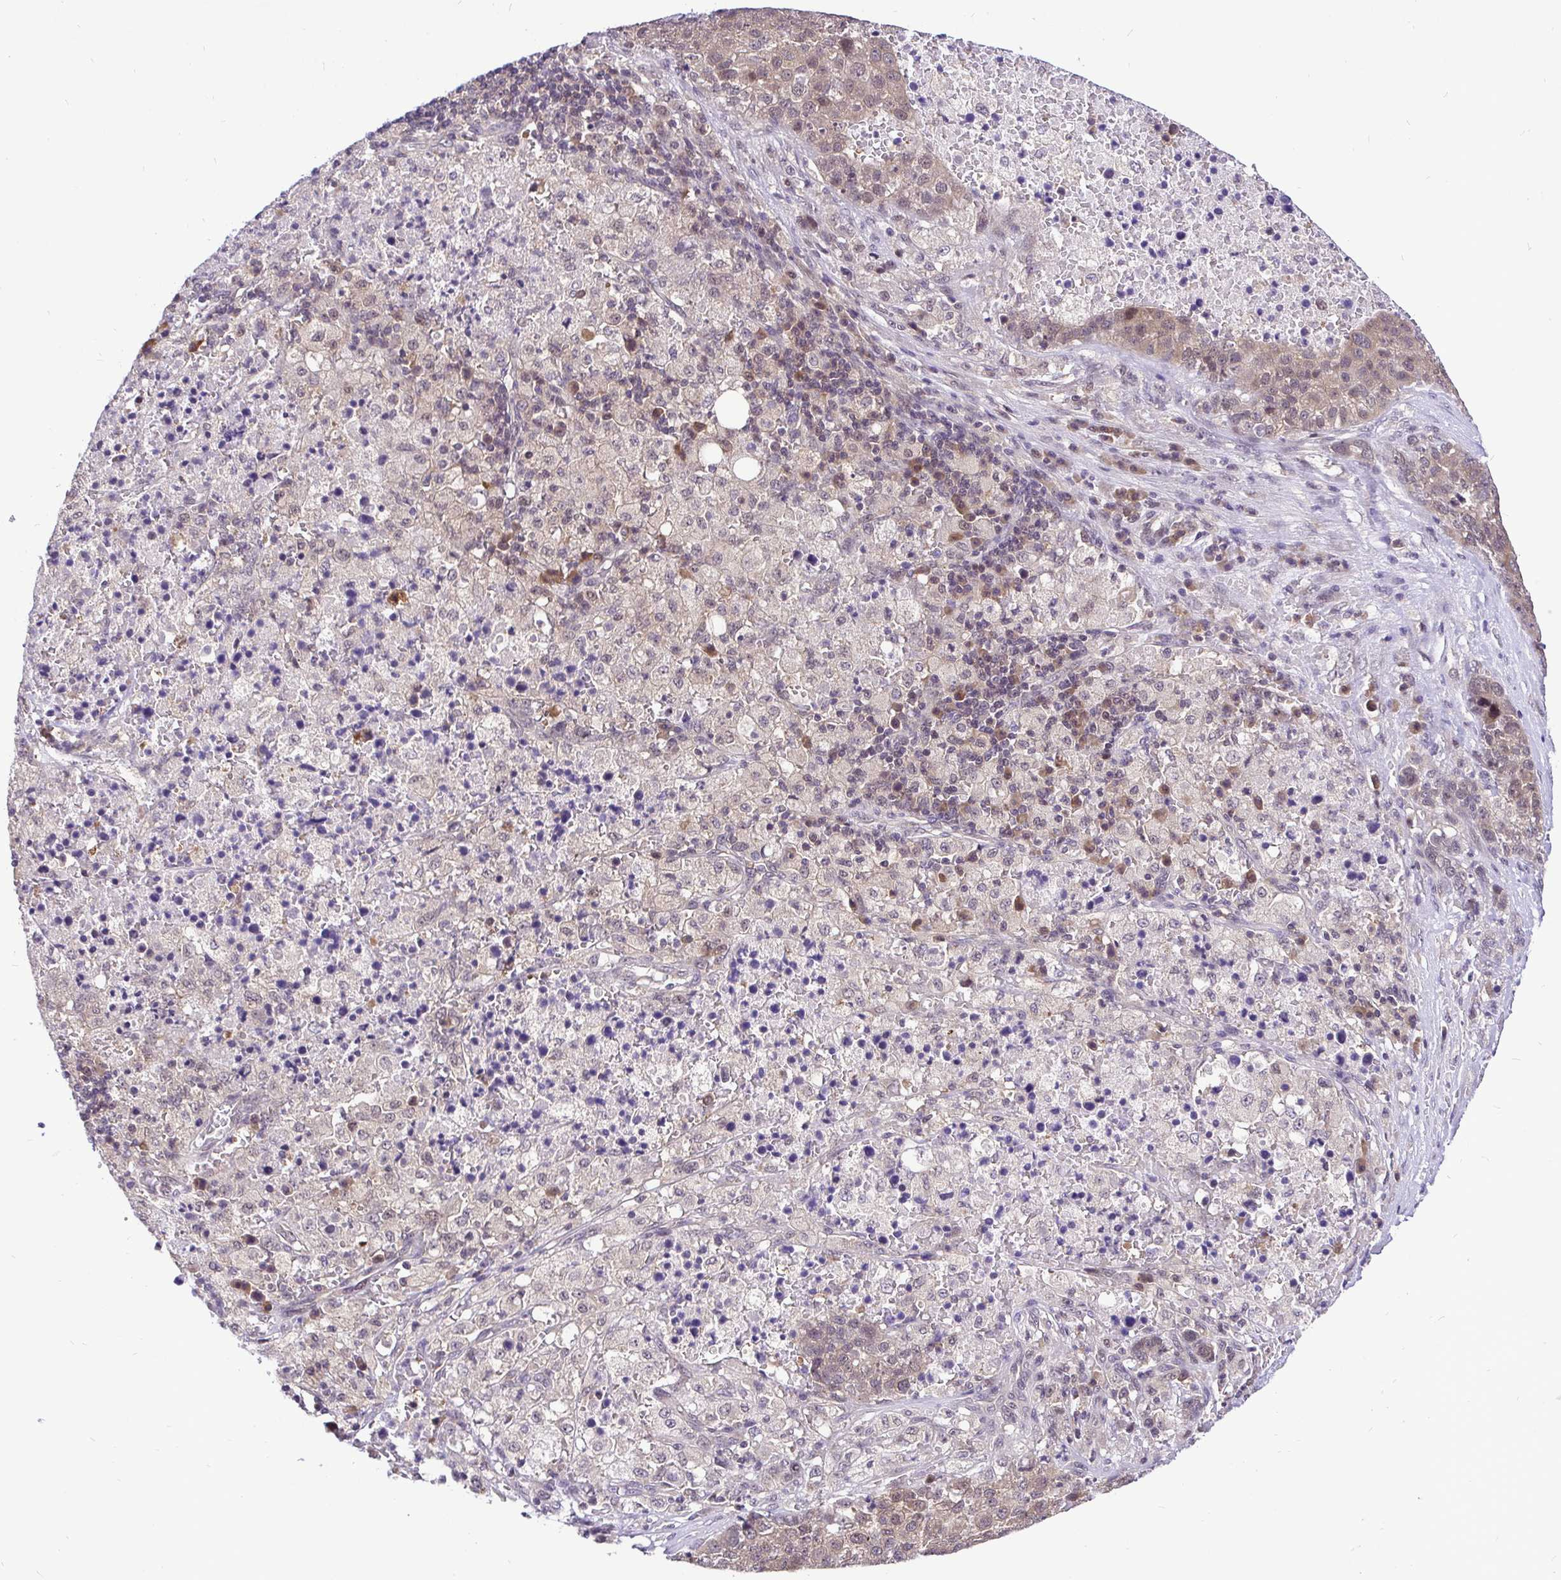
{"staining": {"intensity": "weak", "quantity": ">75%", "location": "cytoplasmic/membranous,nuclear"}, "tissue": "pancreatic cancer", "cell_type": "Tumor cells", "image_type": "cancer", "snomed": [{"axis": "morphology", "description": "Adenocarcinoma, NOS"}, {"axis": "topography", "description": "Pancreas"}], "caption": "High-magnification brightfield microscopy of adenocarcinoma (pancreatic) stained with DAB (3,3'-diaminobenzidine) (brown) and counterstained with hematoxylin (blue). tumor cells exhibit weak cytoplasmic/membranous and nuclear expression is appreciated in approximately>75% of cells.", "gene": "UBE2M", "patient": {"sex": "female", "age": 61}}